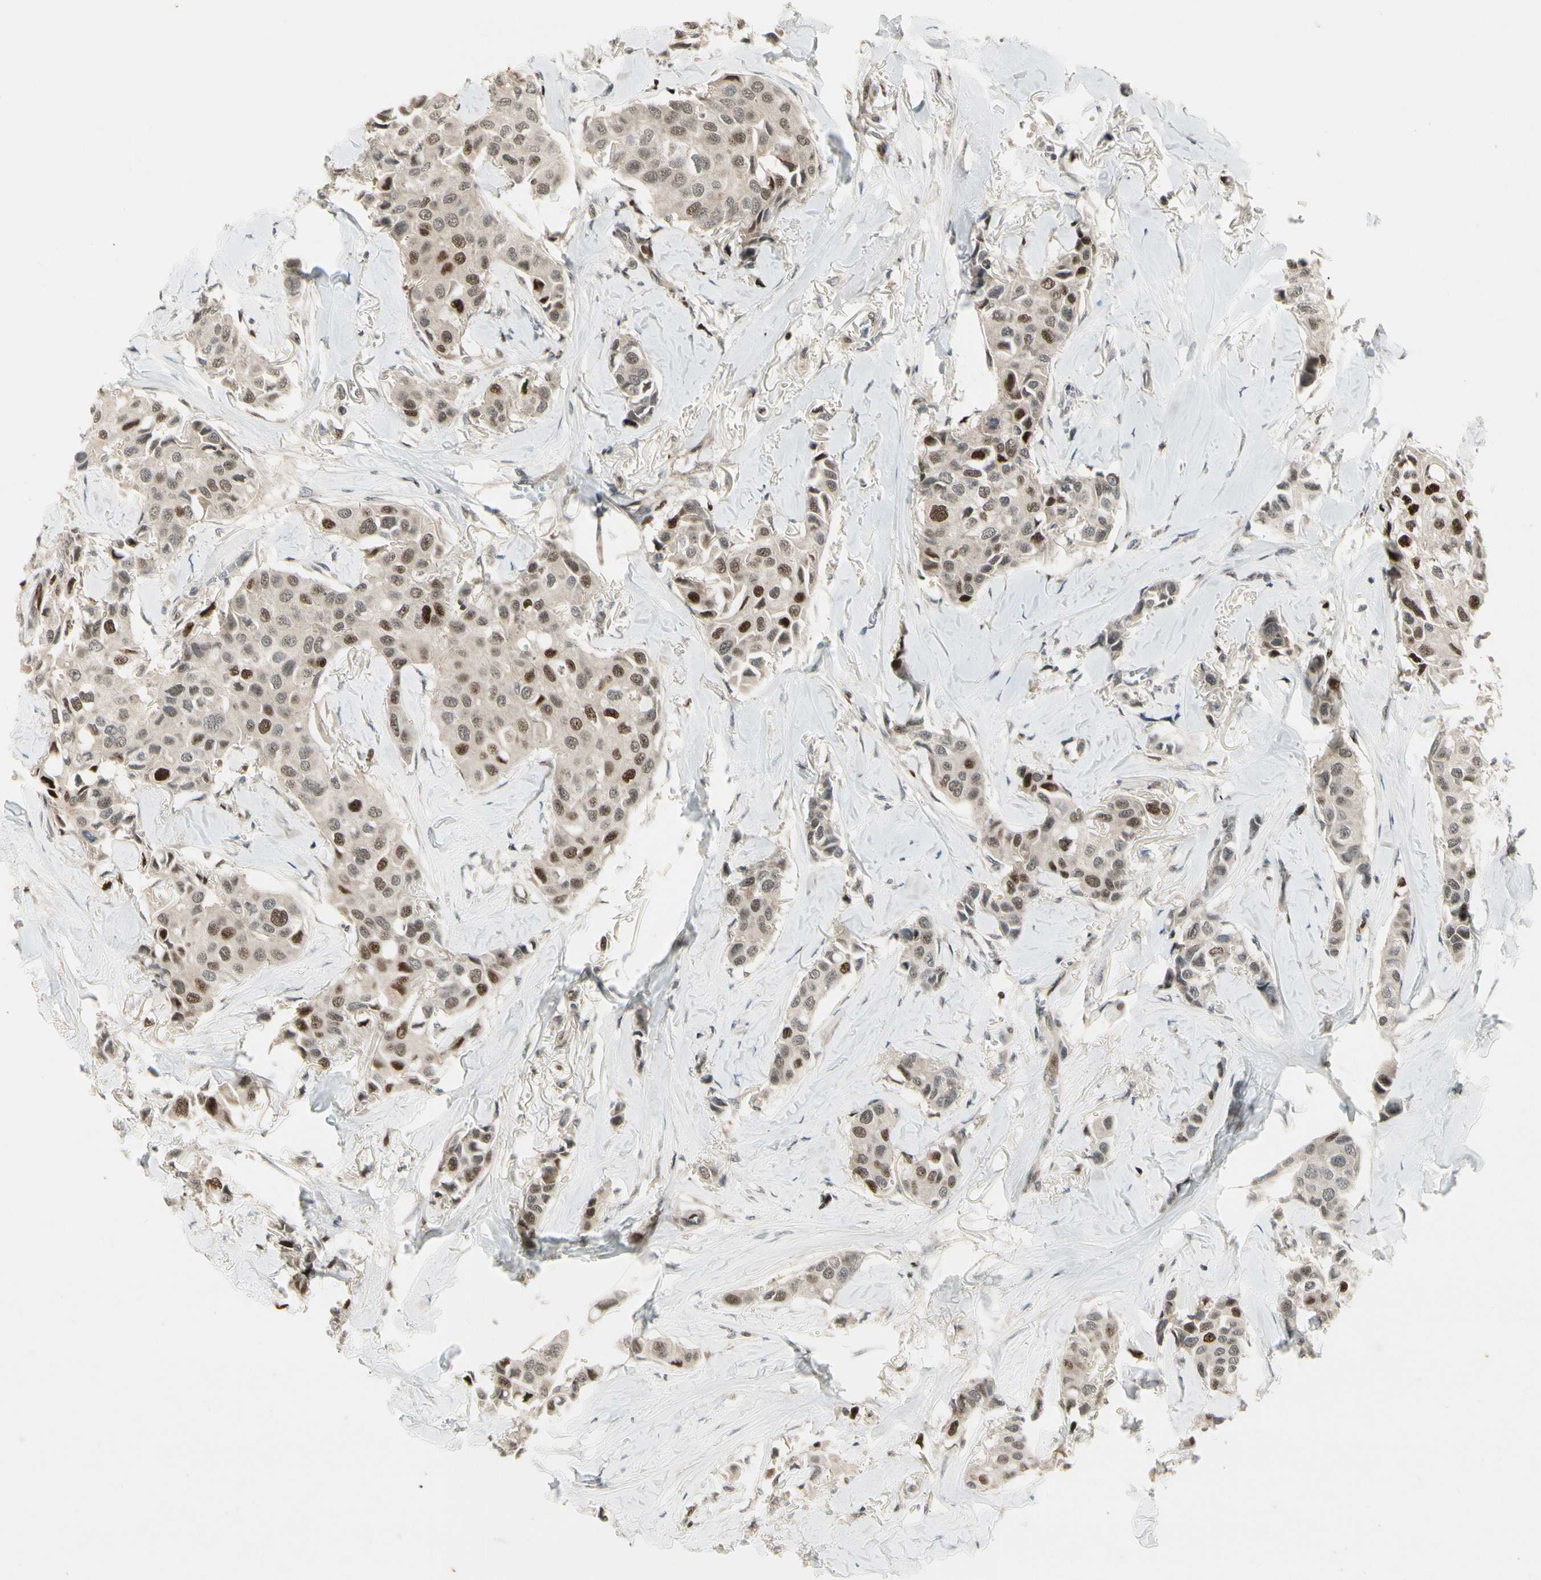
{"staining": {"intensity": "moderate", "quantity": "25%-75%", "location": "nuclear"}, "tissue": "breast cancer", "cell_type": "Tumor cells", "image_type": "cancer", "snomed": [{"axis": "morphology", "description": "Duct carcinoma"}, {"axis": "topography", "description": "Breast"}], "caption": "This is a photomicrograph of IHC staining of breast invasive ductal carcinoma, which shows moderate staining in the nuclear of tumor cells.", "gene": "CDK11A", "patient": {"sex": "female", "age": 80}}